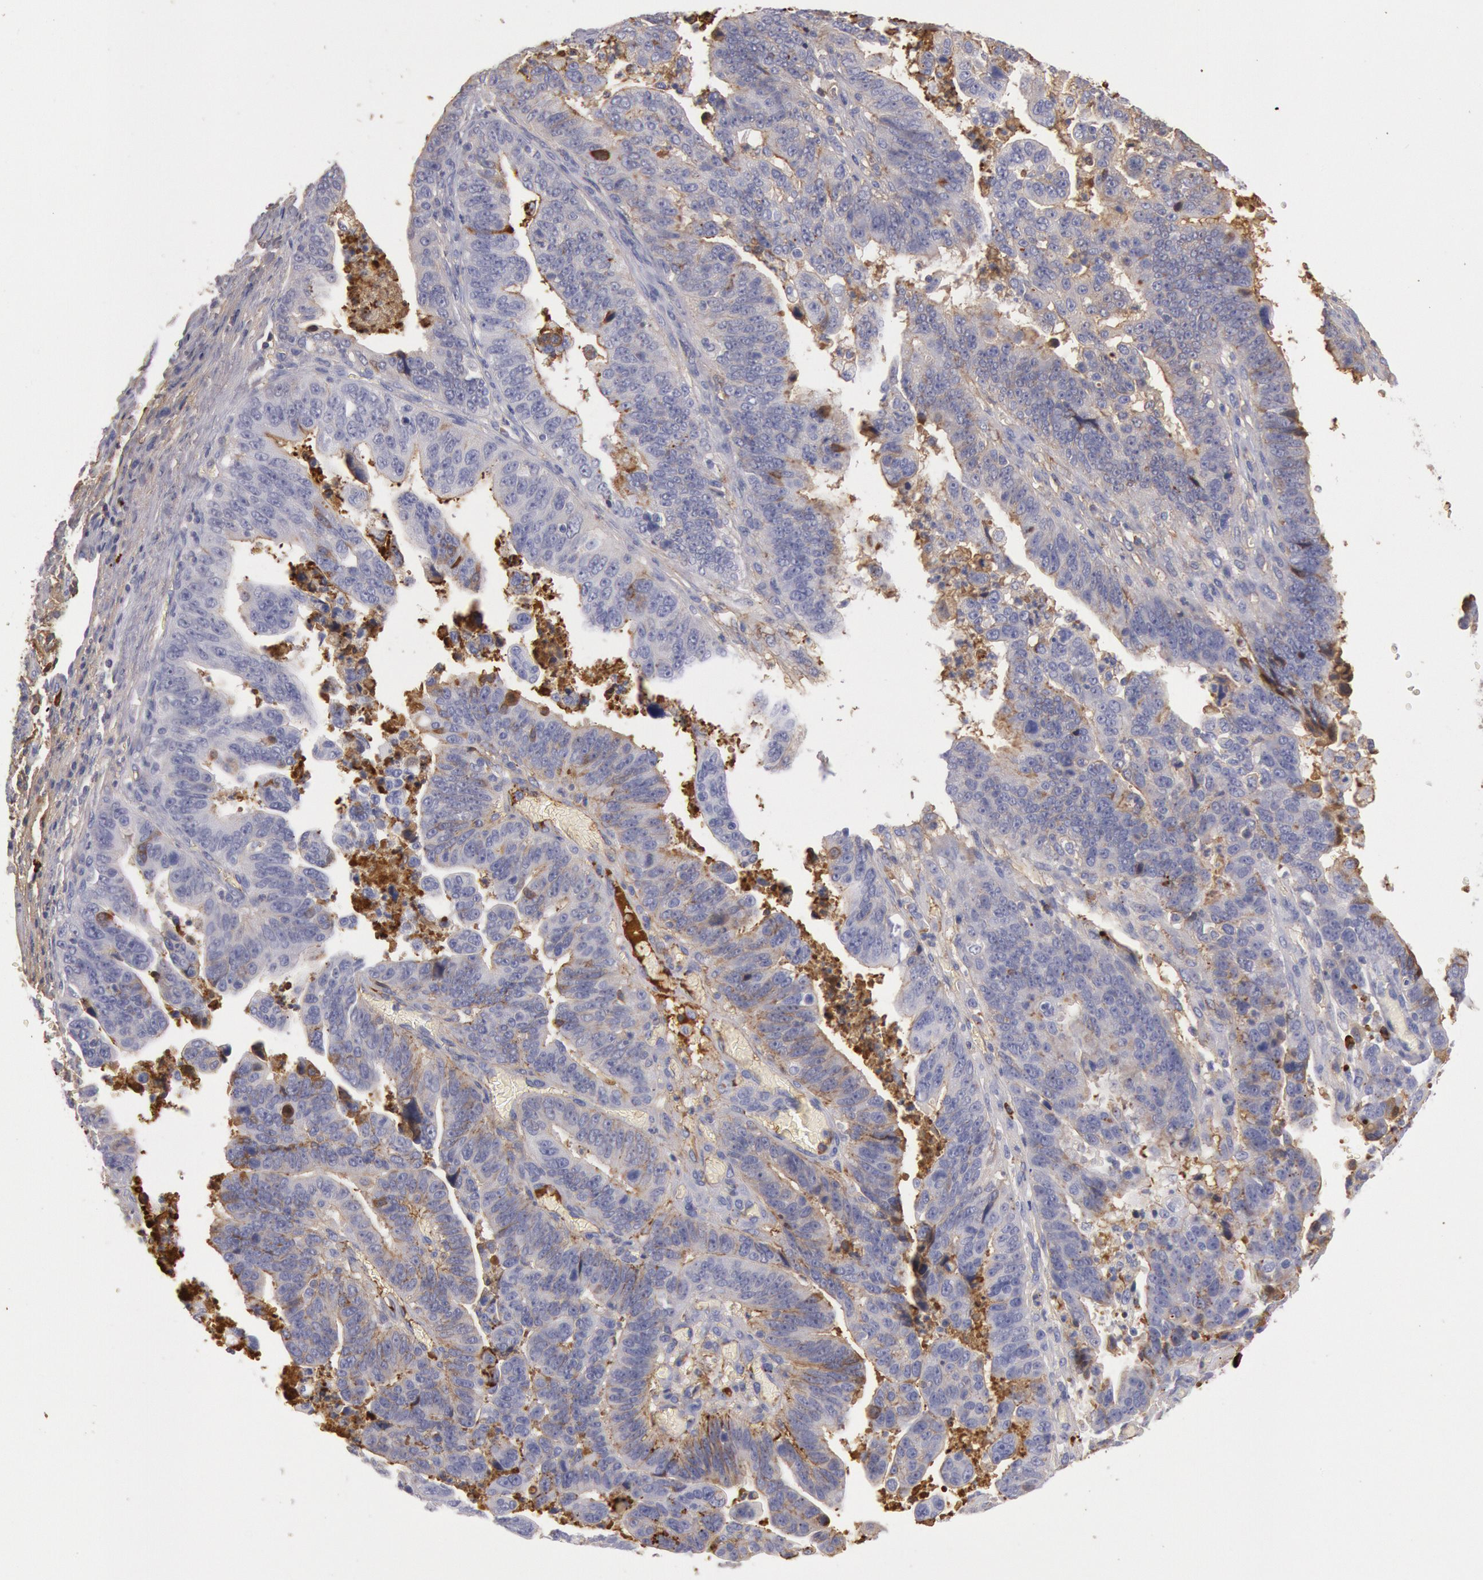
{"staining": {"intensity": "weak", "quantity": "25%-75%", "location": "cytoplasmic/membranous"}, "tissue": "stomach cancer", "cell_type": "Tumor cells", "image_type": "cancer", "snomed": [{"axis": "morphology", "description": "Adenocarcinoma, NOS"}, {"axis": "topography", "description": "Stomach, upper"}], "caption": "A low amount of weak cytoplasmic/membranous expression is identified in approximately 25%-75% of tumor cells in stomach cancer tissue.", "gene": "IGHA1", "patient": {"sex": "female", "age": 50}}